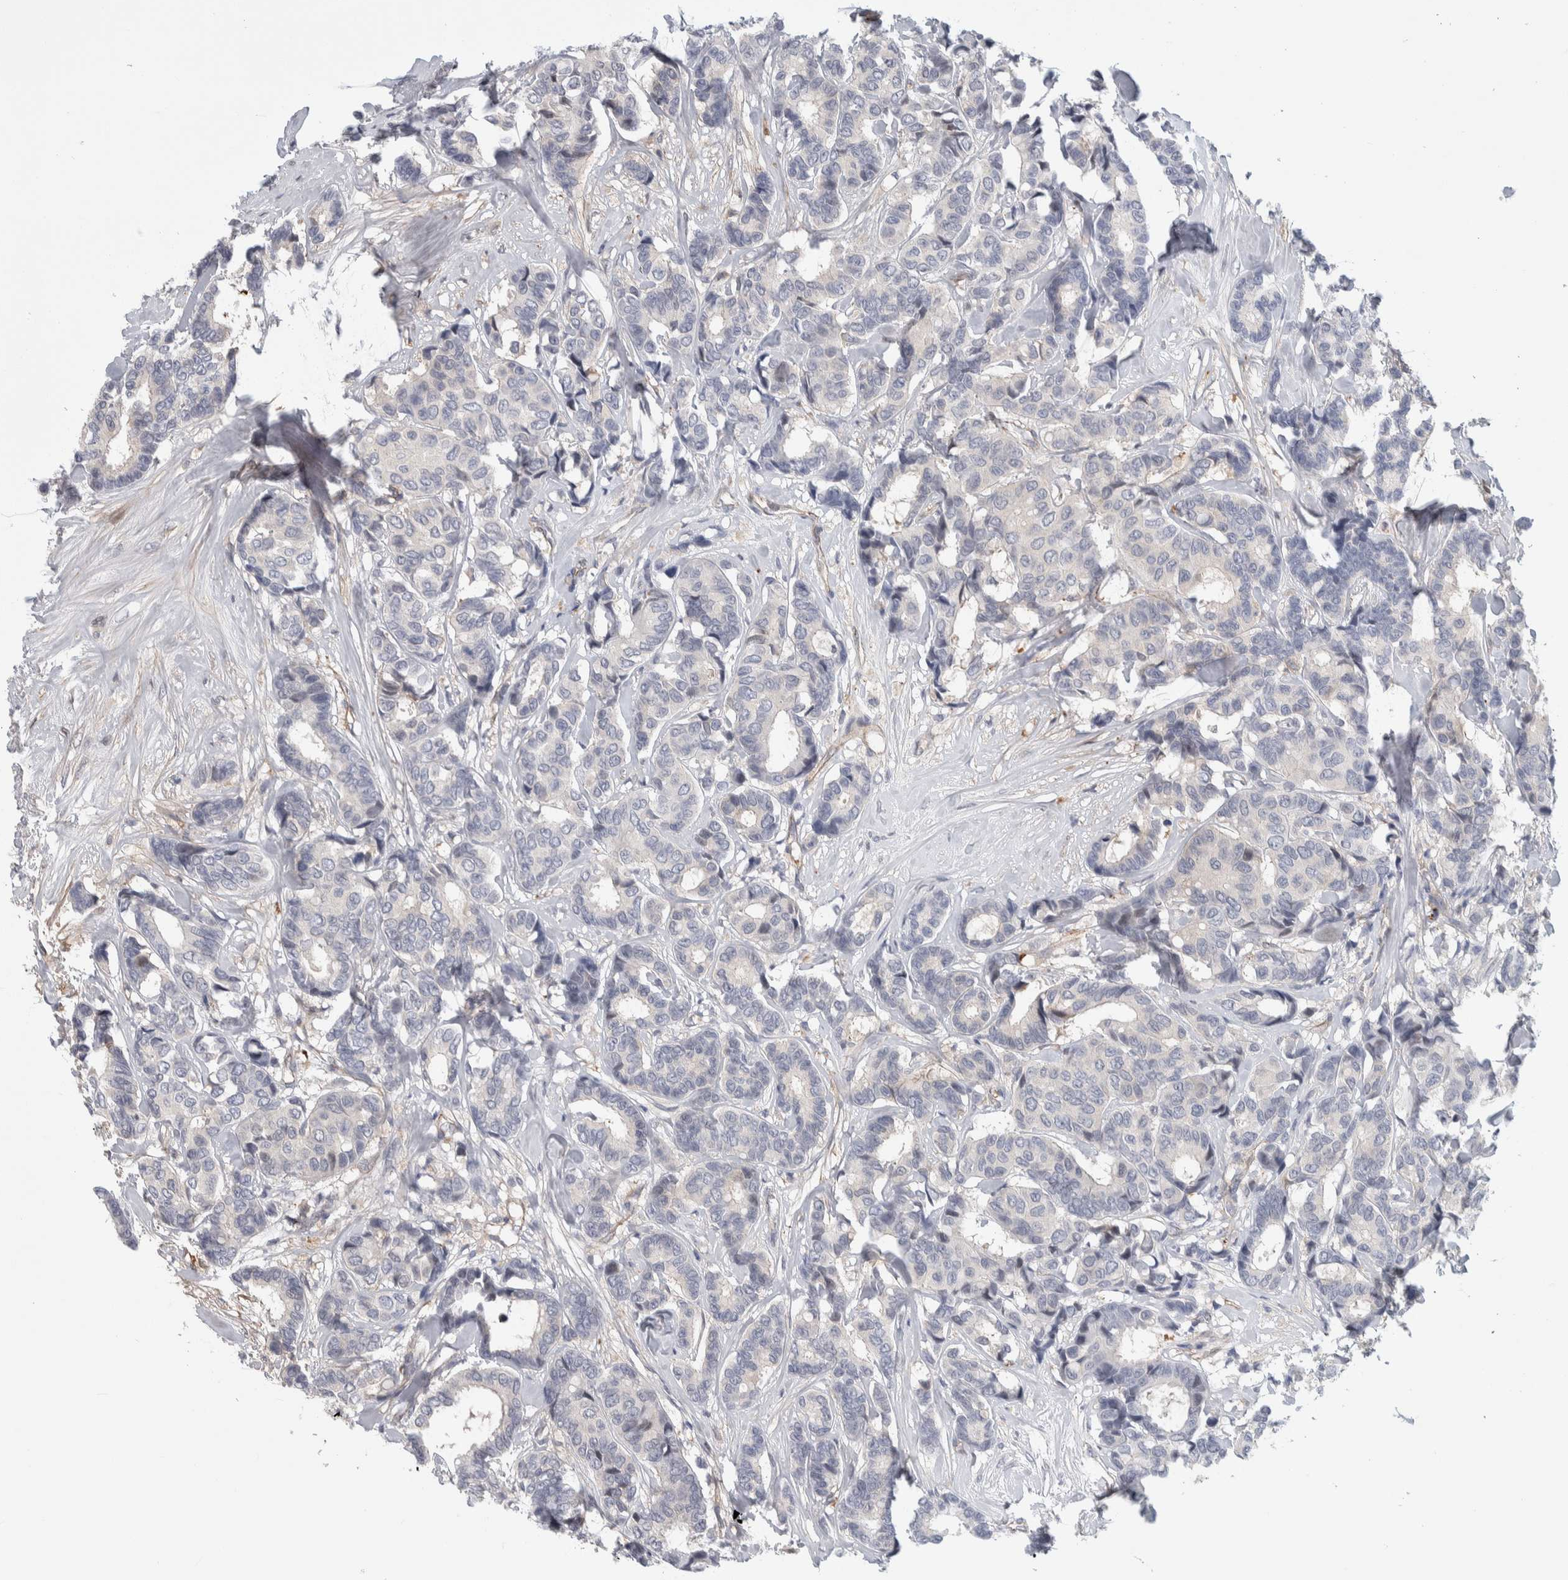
{"staining": {"intensity": "negative", "quantity": "none", "location": "none"}, "tissue": "breast cancer", "cell_type": "Tumor cells", "image_type": "cancer", "snomed": [{"axis": "morphology", "description": "Duct carcinoma"}, {"axis": "topography", "description": "Breast"}], "caption": "The immunohistochemistry photomicrograph has no significant staining in tumor cells of breast cancer (invasive ductal carcinoma) tissue.", "gene": "ZNF862", "patient": {"sex": "female", "age": 87}}